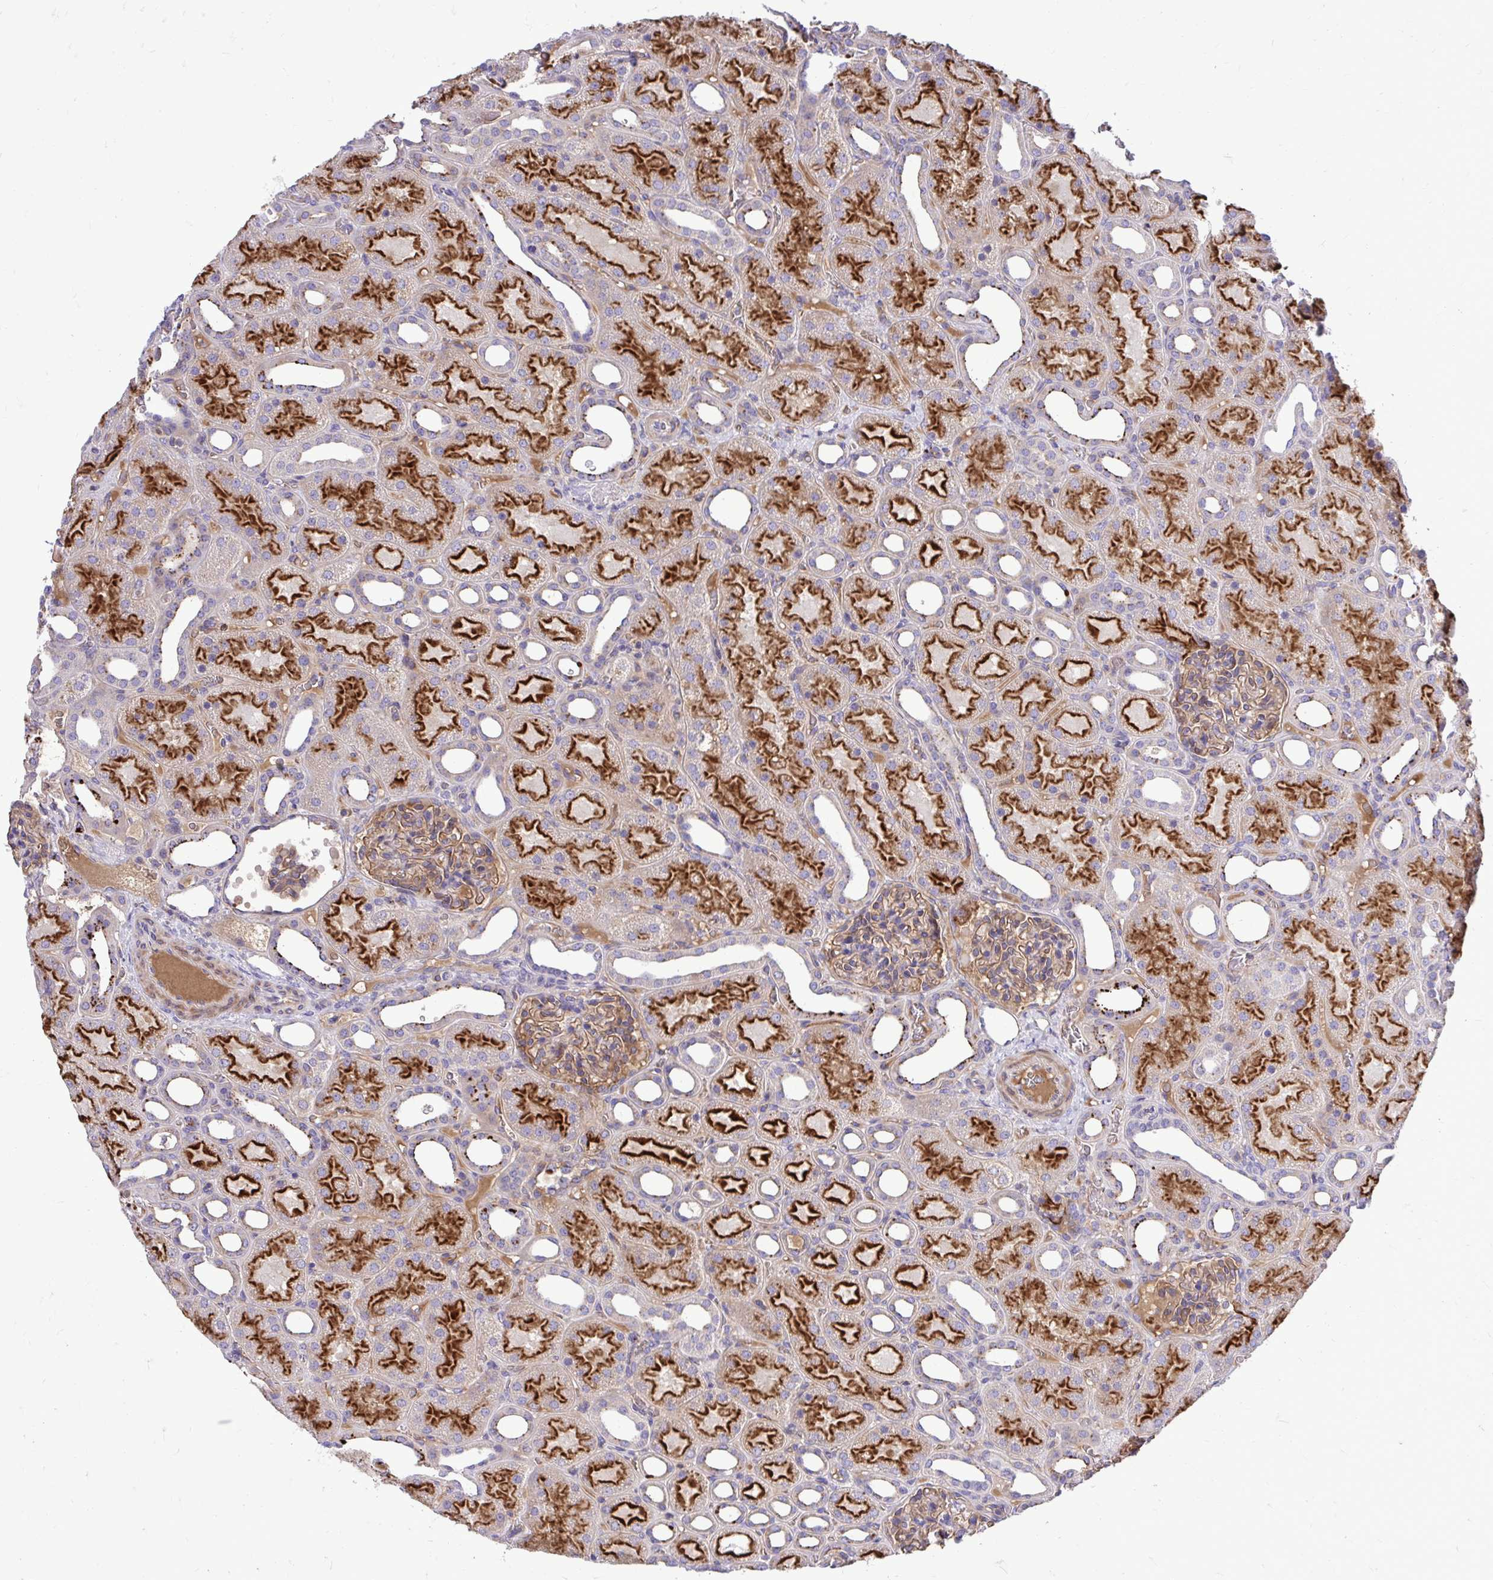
{"staining": {"intensity": "moderate", "quantity": ">75%", "location": "cytoplasmic/membranous"}, "tissue": "kidney", "cell_type": "Cells in glomeruli", "image_type": "normal", "snomed": [{"axis": "morphology", "description": "Normal tissue, NOS"}, {"axis": "topography", "description": "Kidney"}], "caption": "A high-resolution image shows immunohistochemistry (IHC) staining of normal kidney, which exhibits moderate cytoplasmic/membranous expression in approximately >75% of cells in glomeruli.", "gene": "TP53I11", "patient": {"sex": "male", "age": 2}}